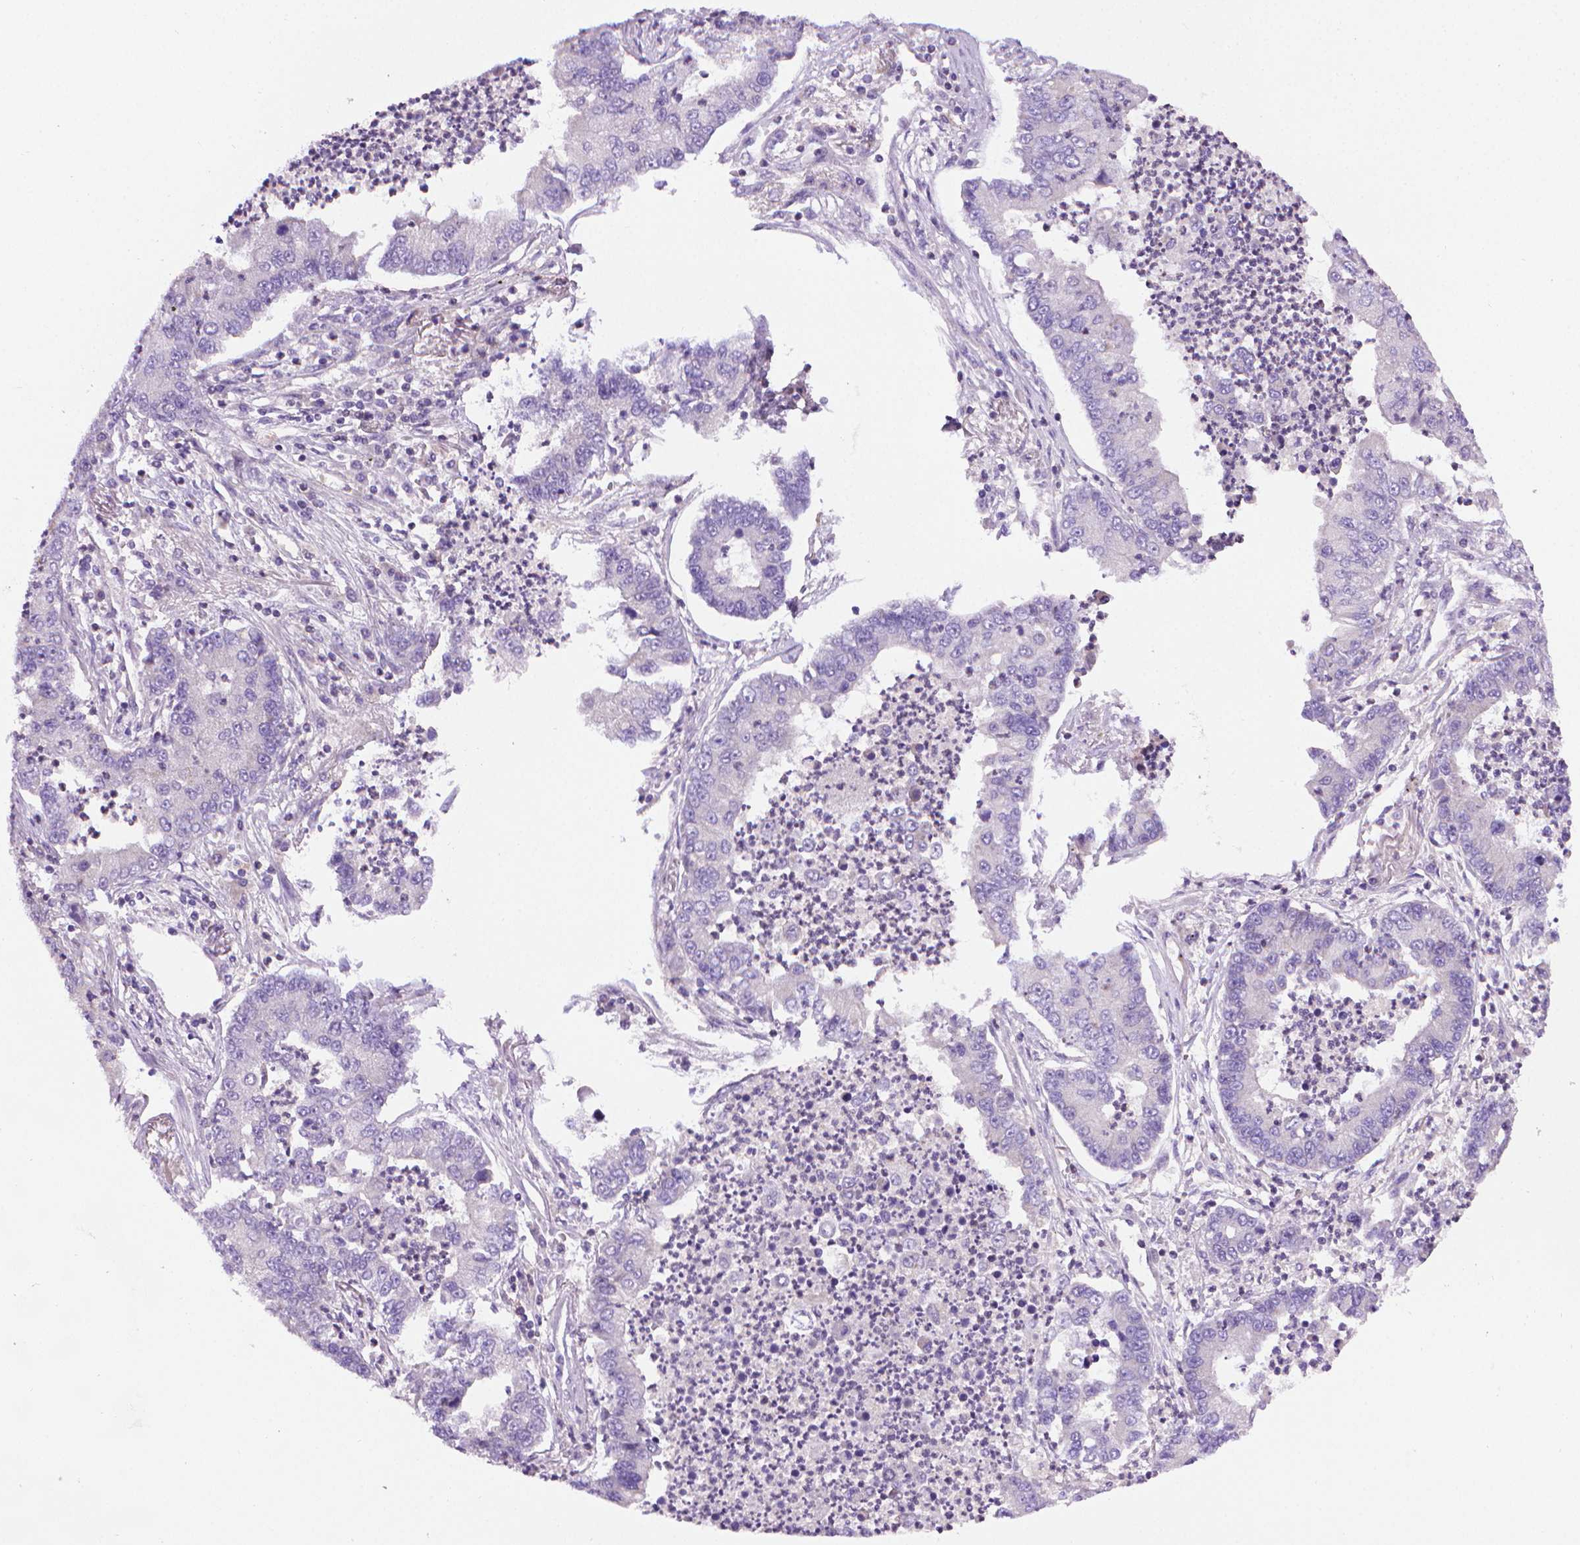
{"staining": {"intensity": "negative", "quantity": "none", "location": "none"}, "tissue": "lung cancer", "cell_type": "Tumor cells", "image_type": "cancer", "snomed": [{"axis": "morphology", "description": "Adenocarcinoma, NOS"}, {"axis": "topography", "description": "Lung"}], "caption": "This is an IHC micrograph of lung adenocarcinoma. There is no expression in tumor cells.", "gene": "SLC51B", "patient": {"sex": "female", "age": 57}}